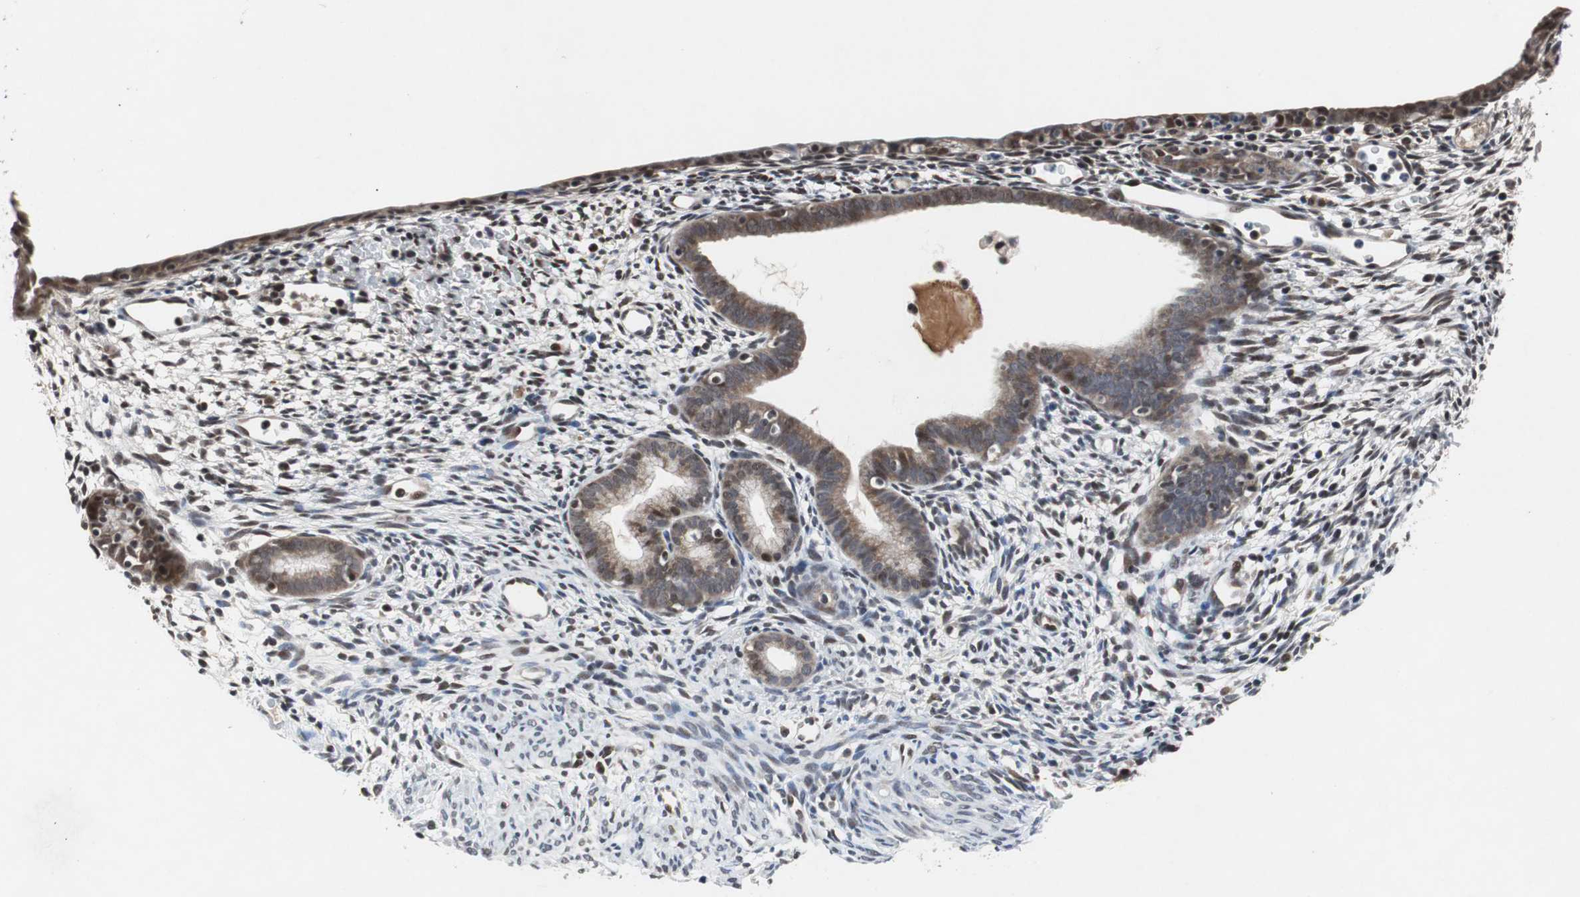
{"staining": {"intensity": "weak", "quantity": "25%-75%", "location": "cytoplasmic/membranous"}, "tissue": "endometrium", "cell_type": "Cells in endometrial stroma", "image_type": "normal", "snomed": [{"axis": "morphology", "description": "Normal tissue, NOS"}, {"axis": "morphology", "description": "Atrophy, NOS"}, {"axis": "topography", "description": "Uterus"}, {"axis": "topography", "description": "Endometrium"}], "caption": "Immunohistochemical staining of benign endometrium shows weak cytoplasmic/membranous protein staining in approximately 25%-75% of cells in endometrial stroma. Using DAB (3,3'-diaminobenzidine) (brown) and hematoxylin (blue) stains, captured at high magnification using brightfield microscopy.", "gene": "TP63", "patient": {"sex": "female", "age": 68}}